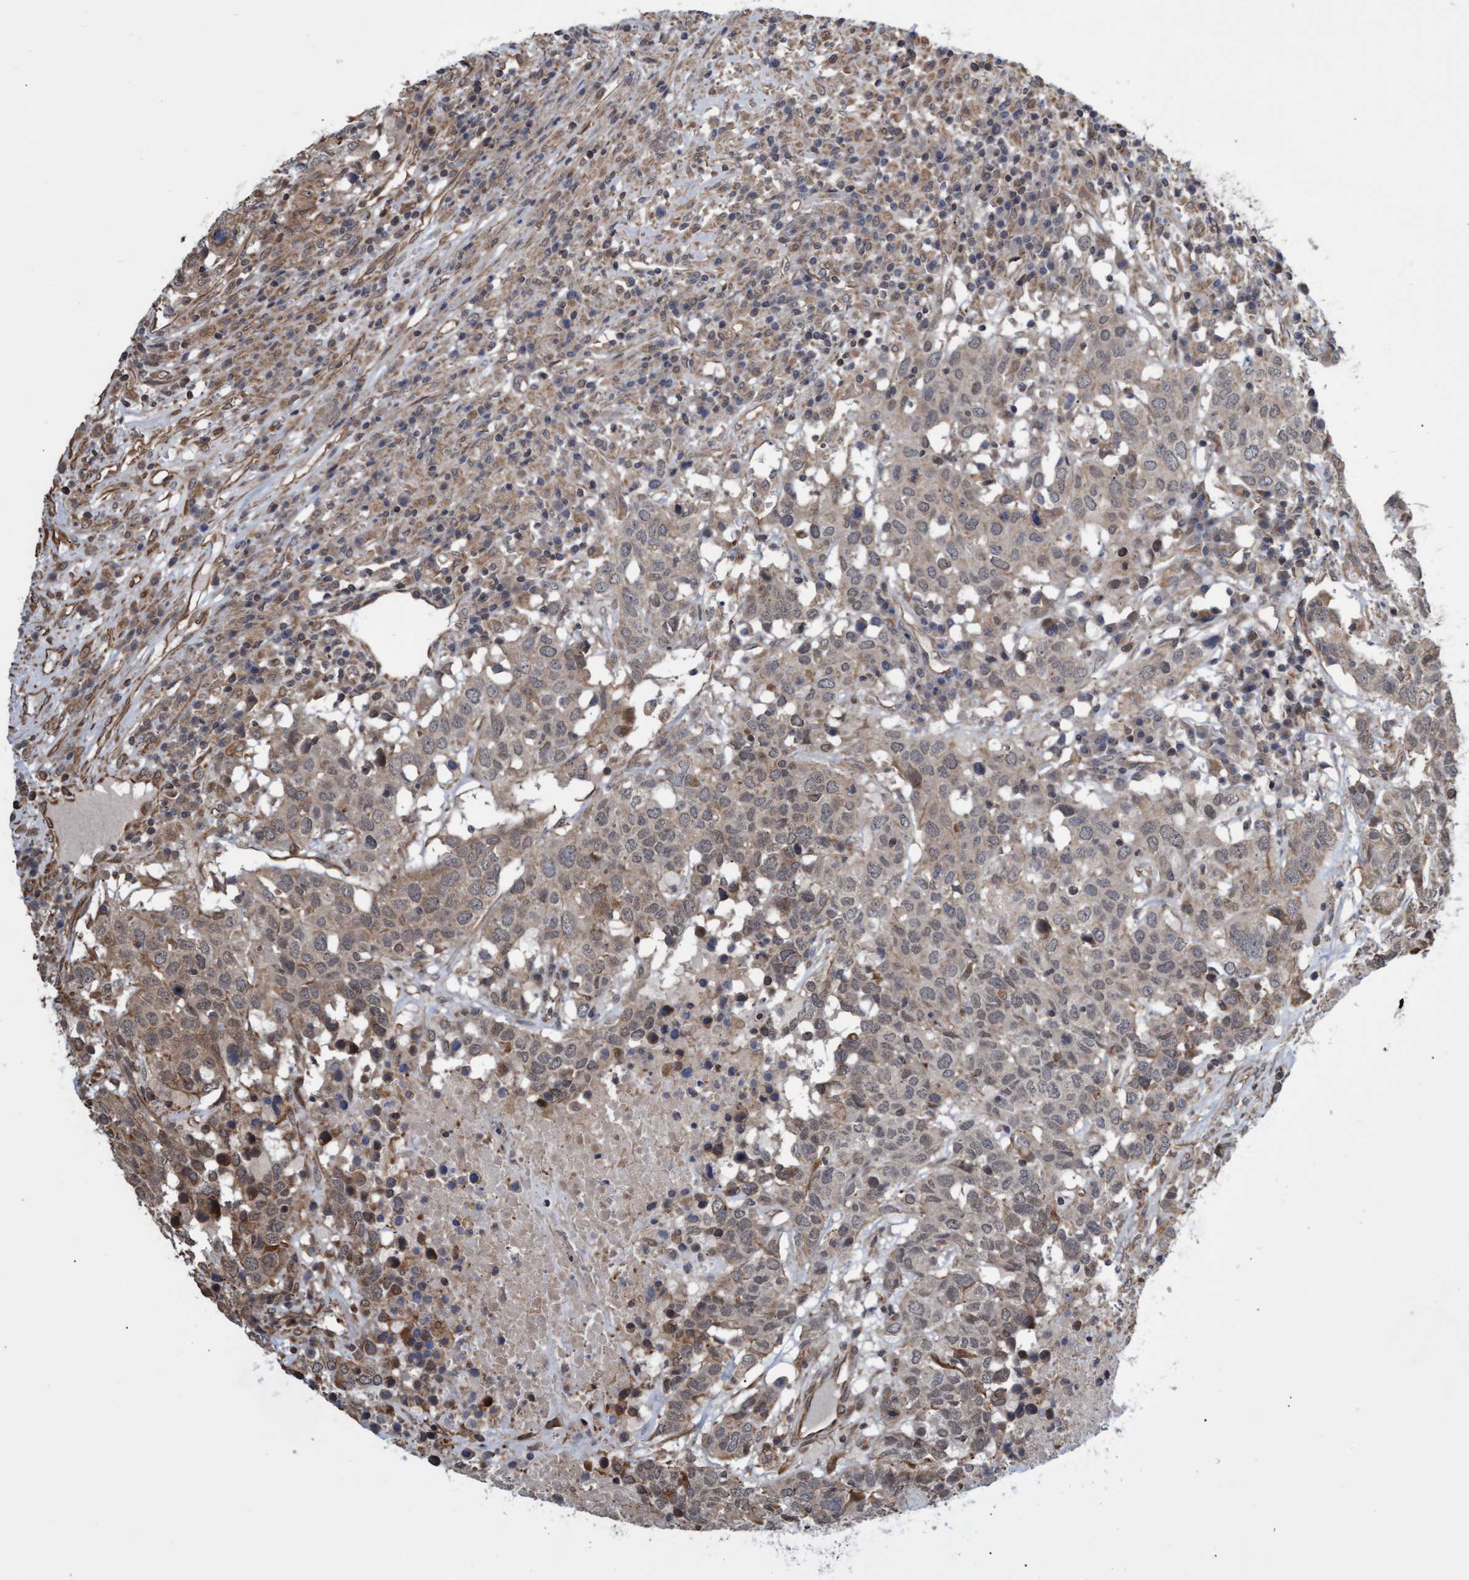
{"staining": {"intensity": "moderate", "quantity": "<25%", "location": "cytoplasmic/membranous"}, "tissue": "head and neck cancer", "cell_type": "Tumor cells", "image_type": "cancer", "snomed": [{"axis": "morphology", "description": "Squamous cell carcinoma, NOS"}, {"axis": "topography", "description": "Head-Neck"}], "caption": "A brown stain highlights moderate cytoplasmic/membranous positivity of a protein in human head and neck squamous cell carcinoma tumor cells. (Stains: DAB in brown, nuclei in blue, Microscopy: brightfield microscopy at high magnification).", "gene": "TNFRSF10B", "patient": {"sex": "male", "age": 66}}